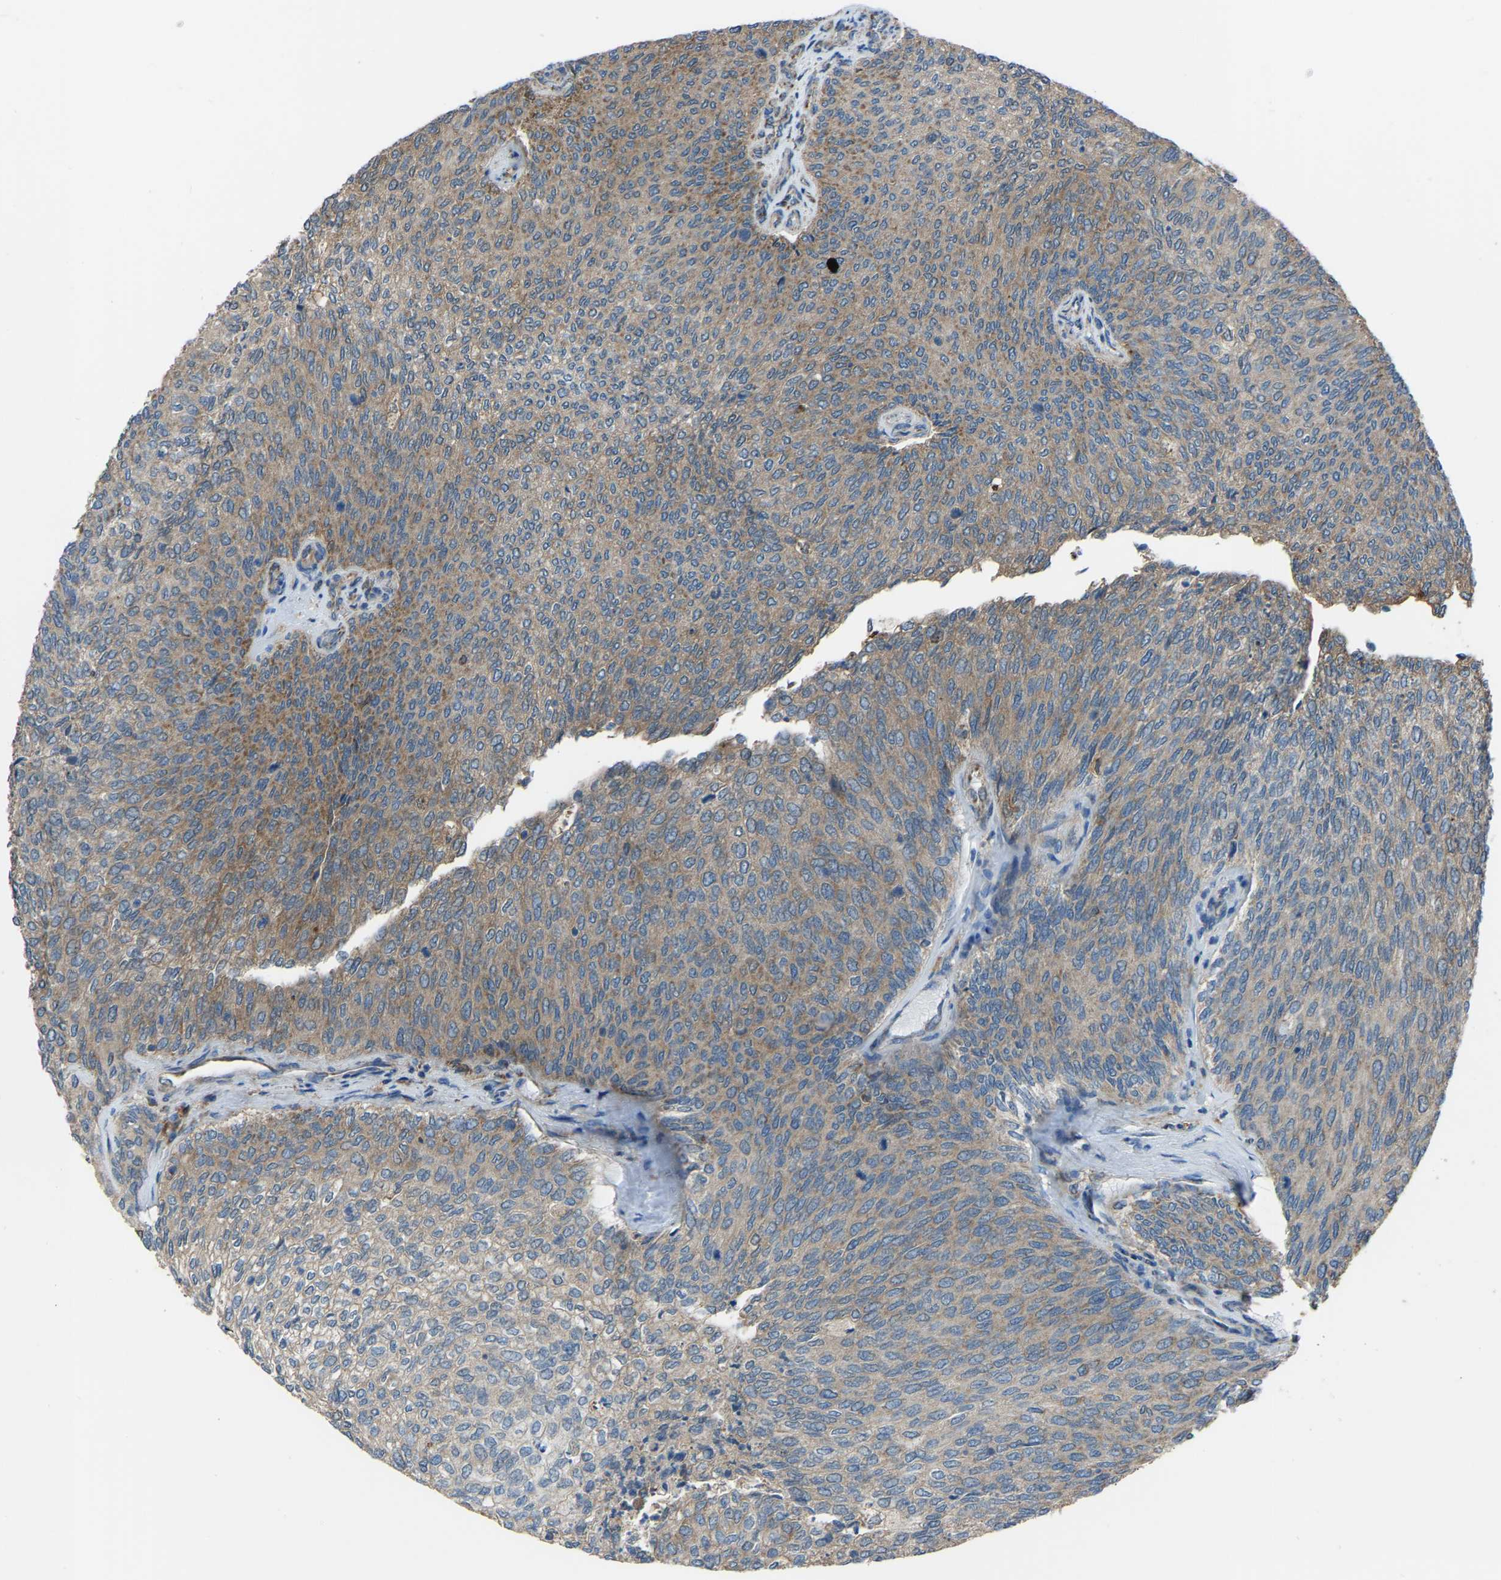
{"staining": {"intensity": "moderate", "quantity": "25%-75%", "location": "cytoplasmic/membranous"}, "tissue": "urothelial cancer", "cell_type": "Tumor cells", "image_type": "cancer", "snomed": [{"axis": "morphology", "description": "Urothelial carcinoma, Low grade"}, {"axis": "topography", "description": "Urinary bladder"}], "caption": "A micrograph of human low-grade urothelial carcinoma stained for a protein exhibits moderate cytoplasmic/membranous brown staining in tumor cells. Nuclei are stained in blue.", "gene": "AKR1A1", "patient": {"sex": "female", "age": 79}}